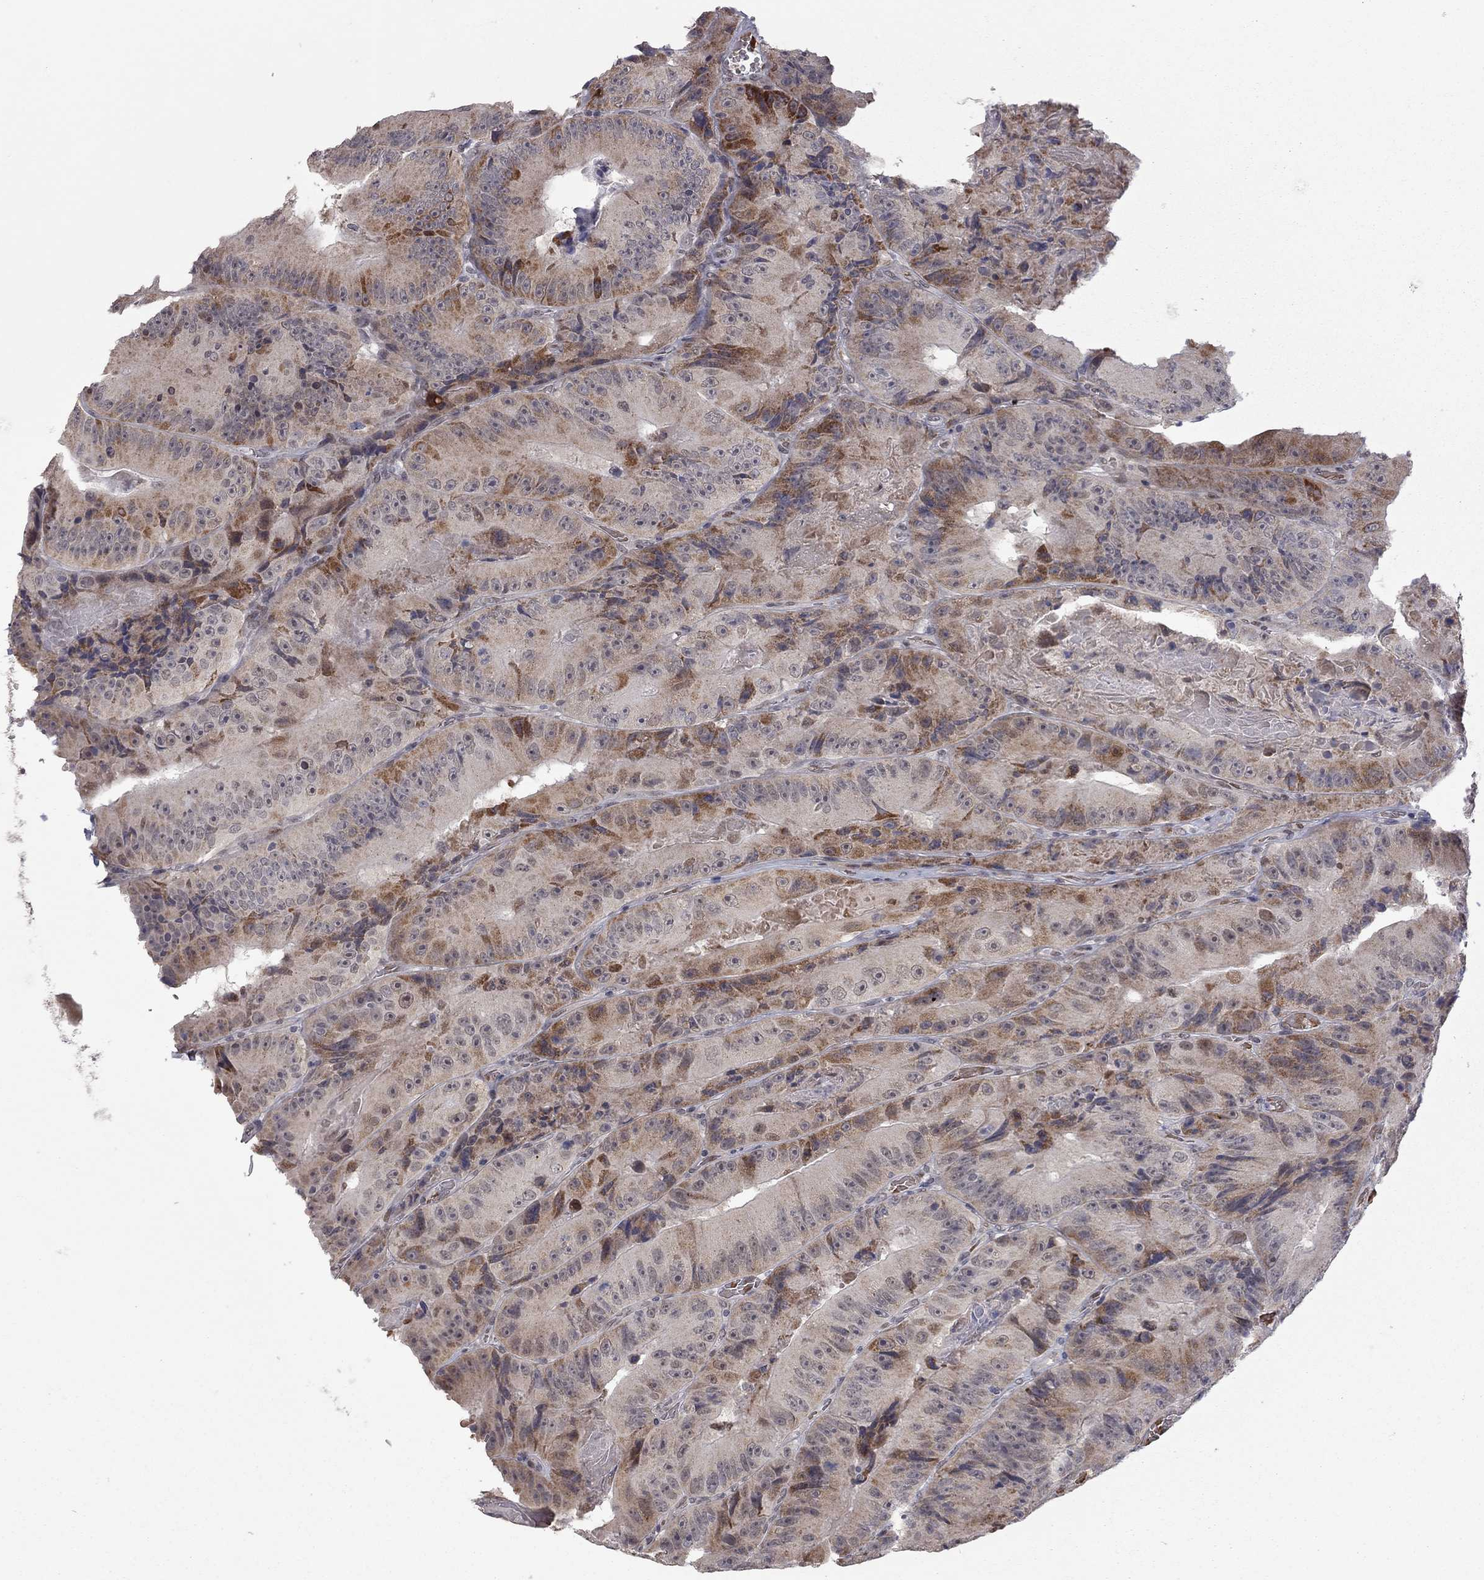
{"staining": {"intensity": "strong", "quantity": "25%-75%", "location": "cytoplasmic/membranous"}, "tissue": "colorectal cancer", "cell_type": "Tumor cells", "image_type": "cancer", "snomed": [{"axis": "morphology", "description": "Adenocarcinoma, NOS"}, {"axis": "topography", "description": "Colon"}], "caption": "The immunohistochemical stain highlights strong cytoplasmic/membranous staining in tumor cells of adenocarcinoma (colorectal) tissue. The staining was performed using DAB (3,3'-diaminobenzidine) to visualize the protein expression in brown, while the nuclei were stained in blue with hematoxylin (Magnification: 20x).", "gene": "MC3R", "patient": {"sex": "female", "age": 86}}